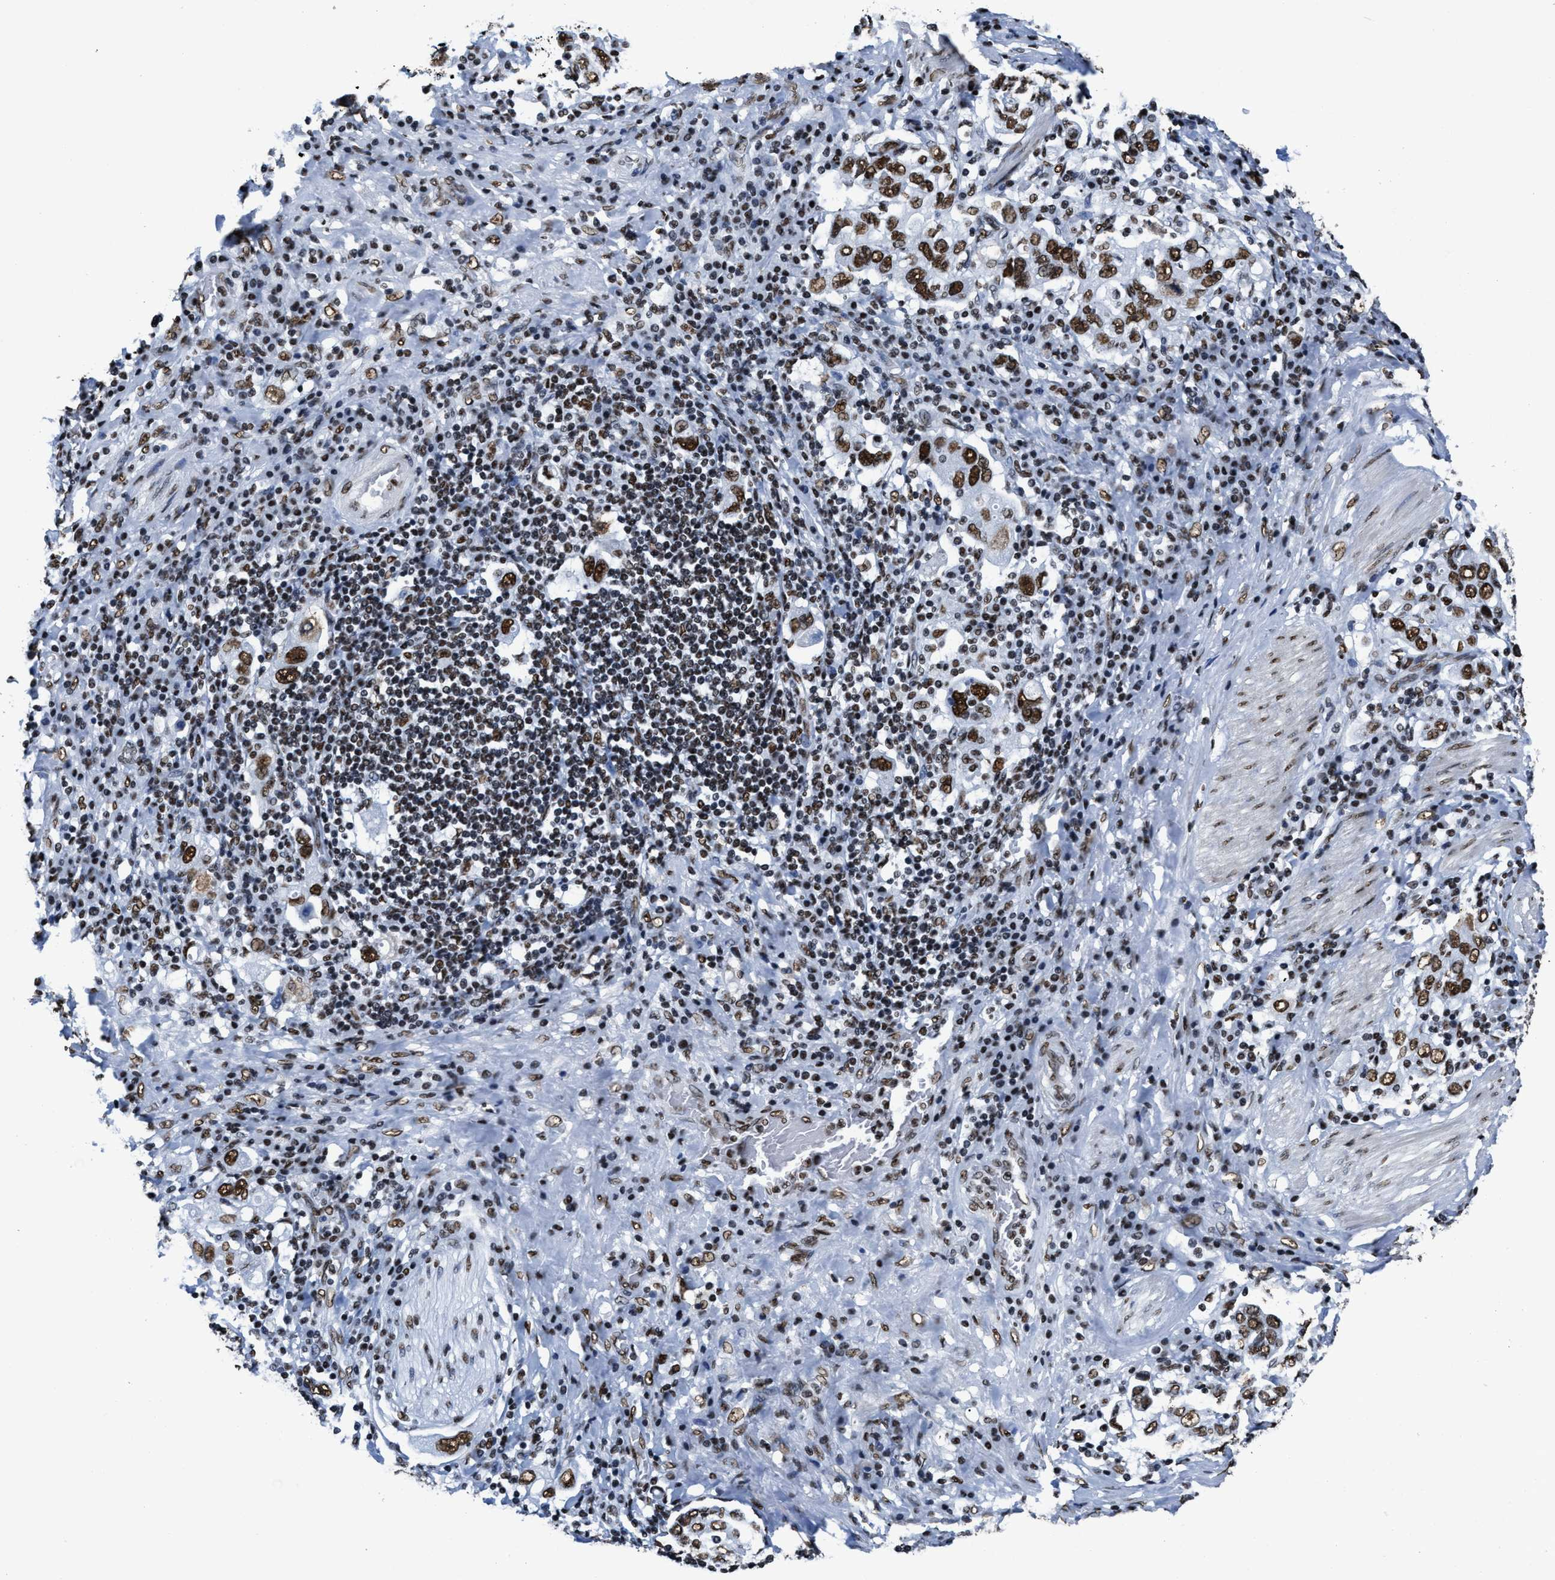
{"staining": {"intensity": "strong", "quantity": ">75%", "location": "nuclear"}, "tissue": "stomach cancer", "cell_type": "Tumor cells", "image_type": "cancer", "snomed": [{"axis": "morphology", "description": "Adenocarcinoma, NOS"}, {"axis": "topography", "description": "Stomach, upper"}], "caption": "Adenocarcinoma (stomach) stained for a protein demonstrates strong nuclear positivity in tumor cells.", "gene": "SMARCC2", "patient": {"sex": "male", "age": 62}}